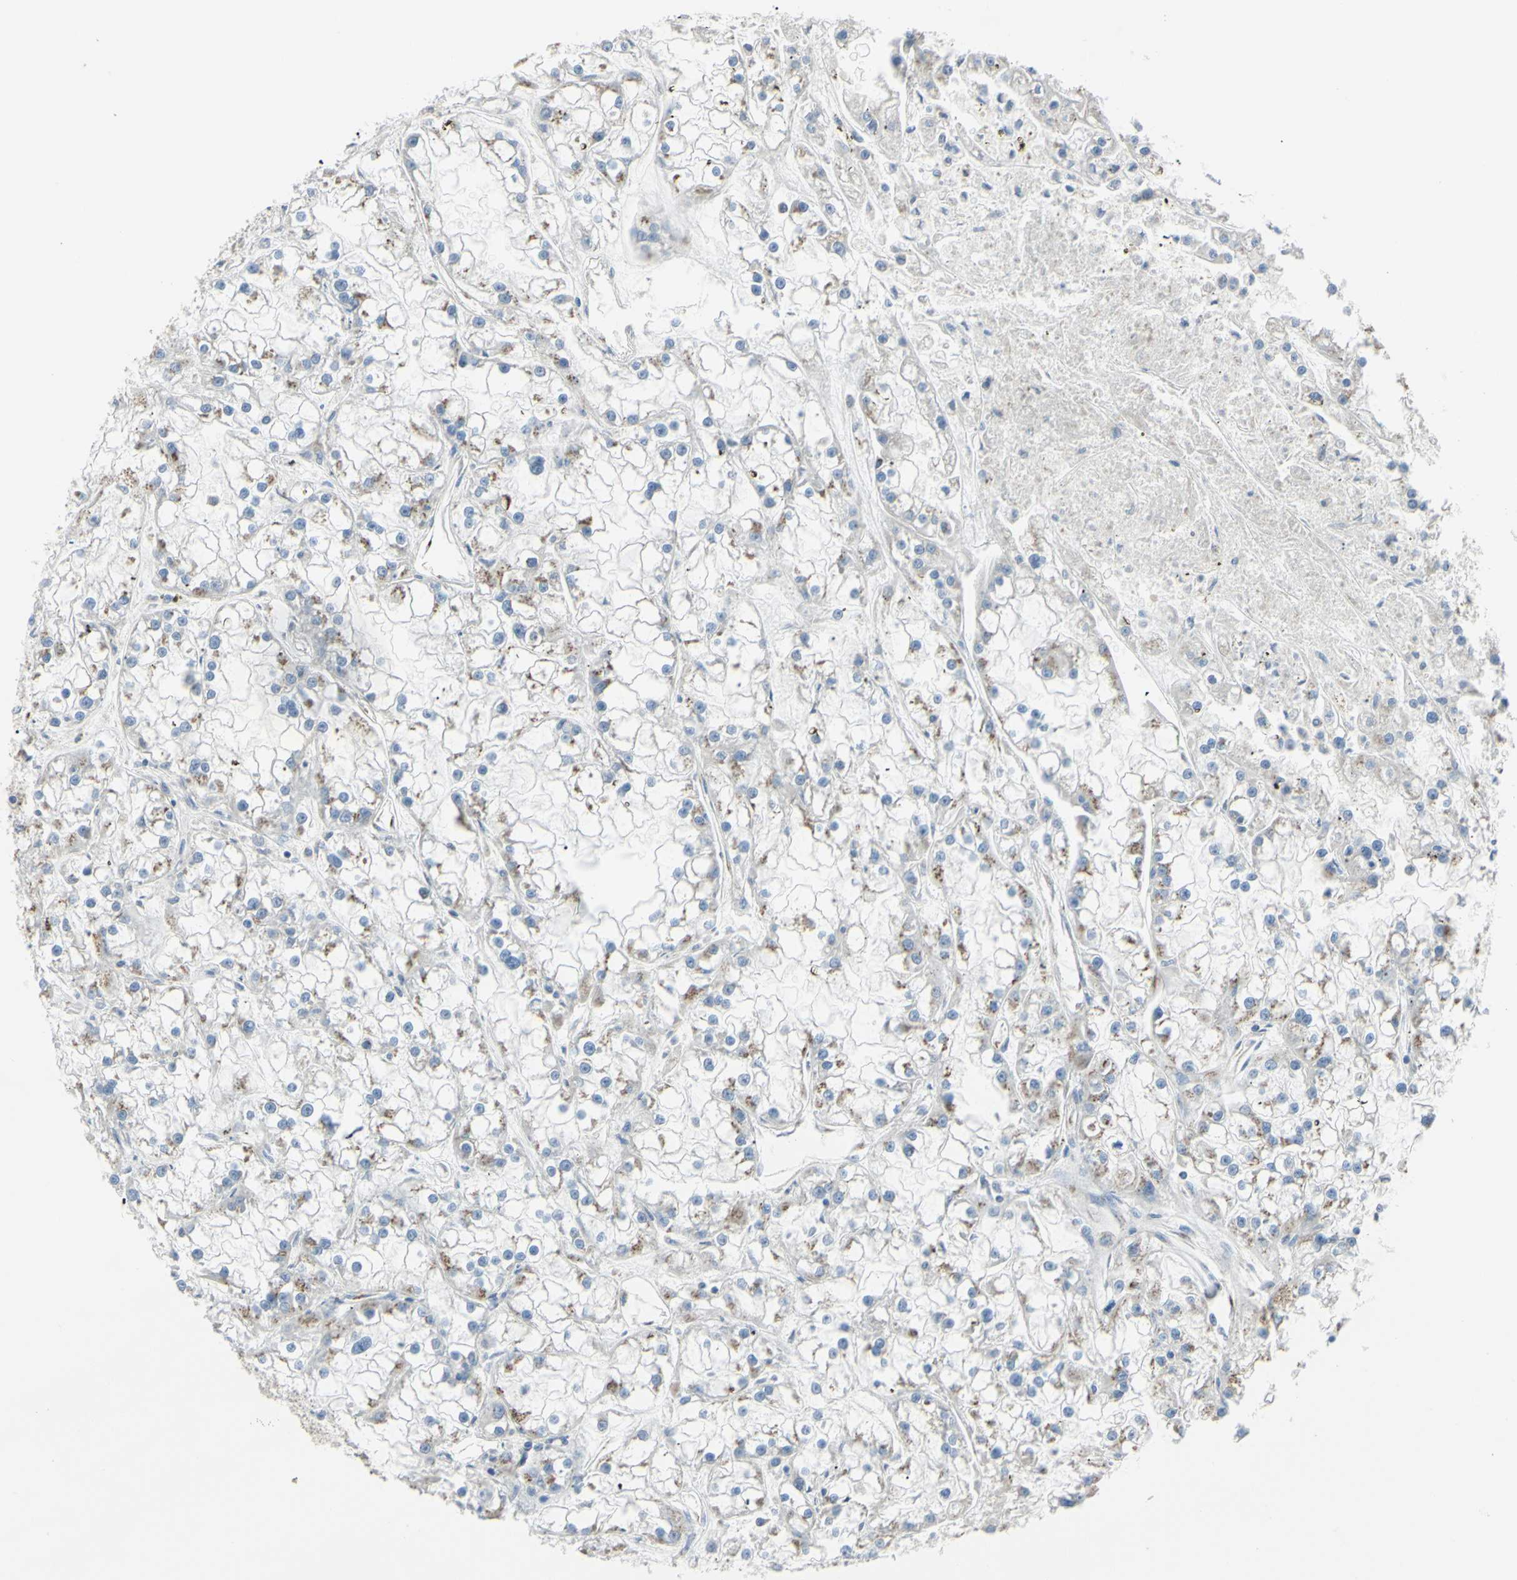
{"staining": {"intensity": "moderate", "quantity": "<25%", "location": "cytoplasmic/membranous"}, "tissue": "renal cancer", "cell_type": "Tumor cells", "image_type": "cancer", "snomed": [{"axis": "morphology", "description": "Adenocarcinoma, NOS"}, {"axis": "topography", "description": "Kidney"}], "caption": "Renal adenocarcinoma stained with a protein marker reveals moderate staining in tumor cells.", "gene": "B4GALT3", "patient": {"sex": "female", "age": 52}}